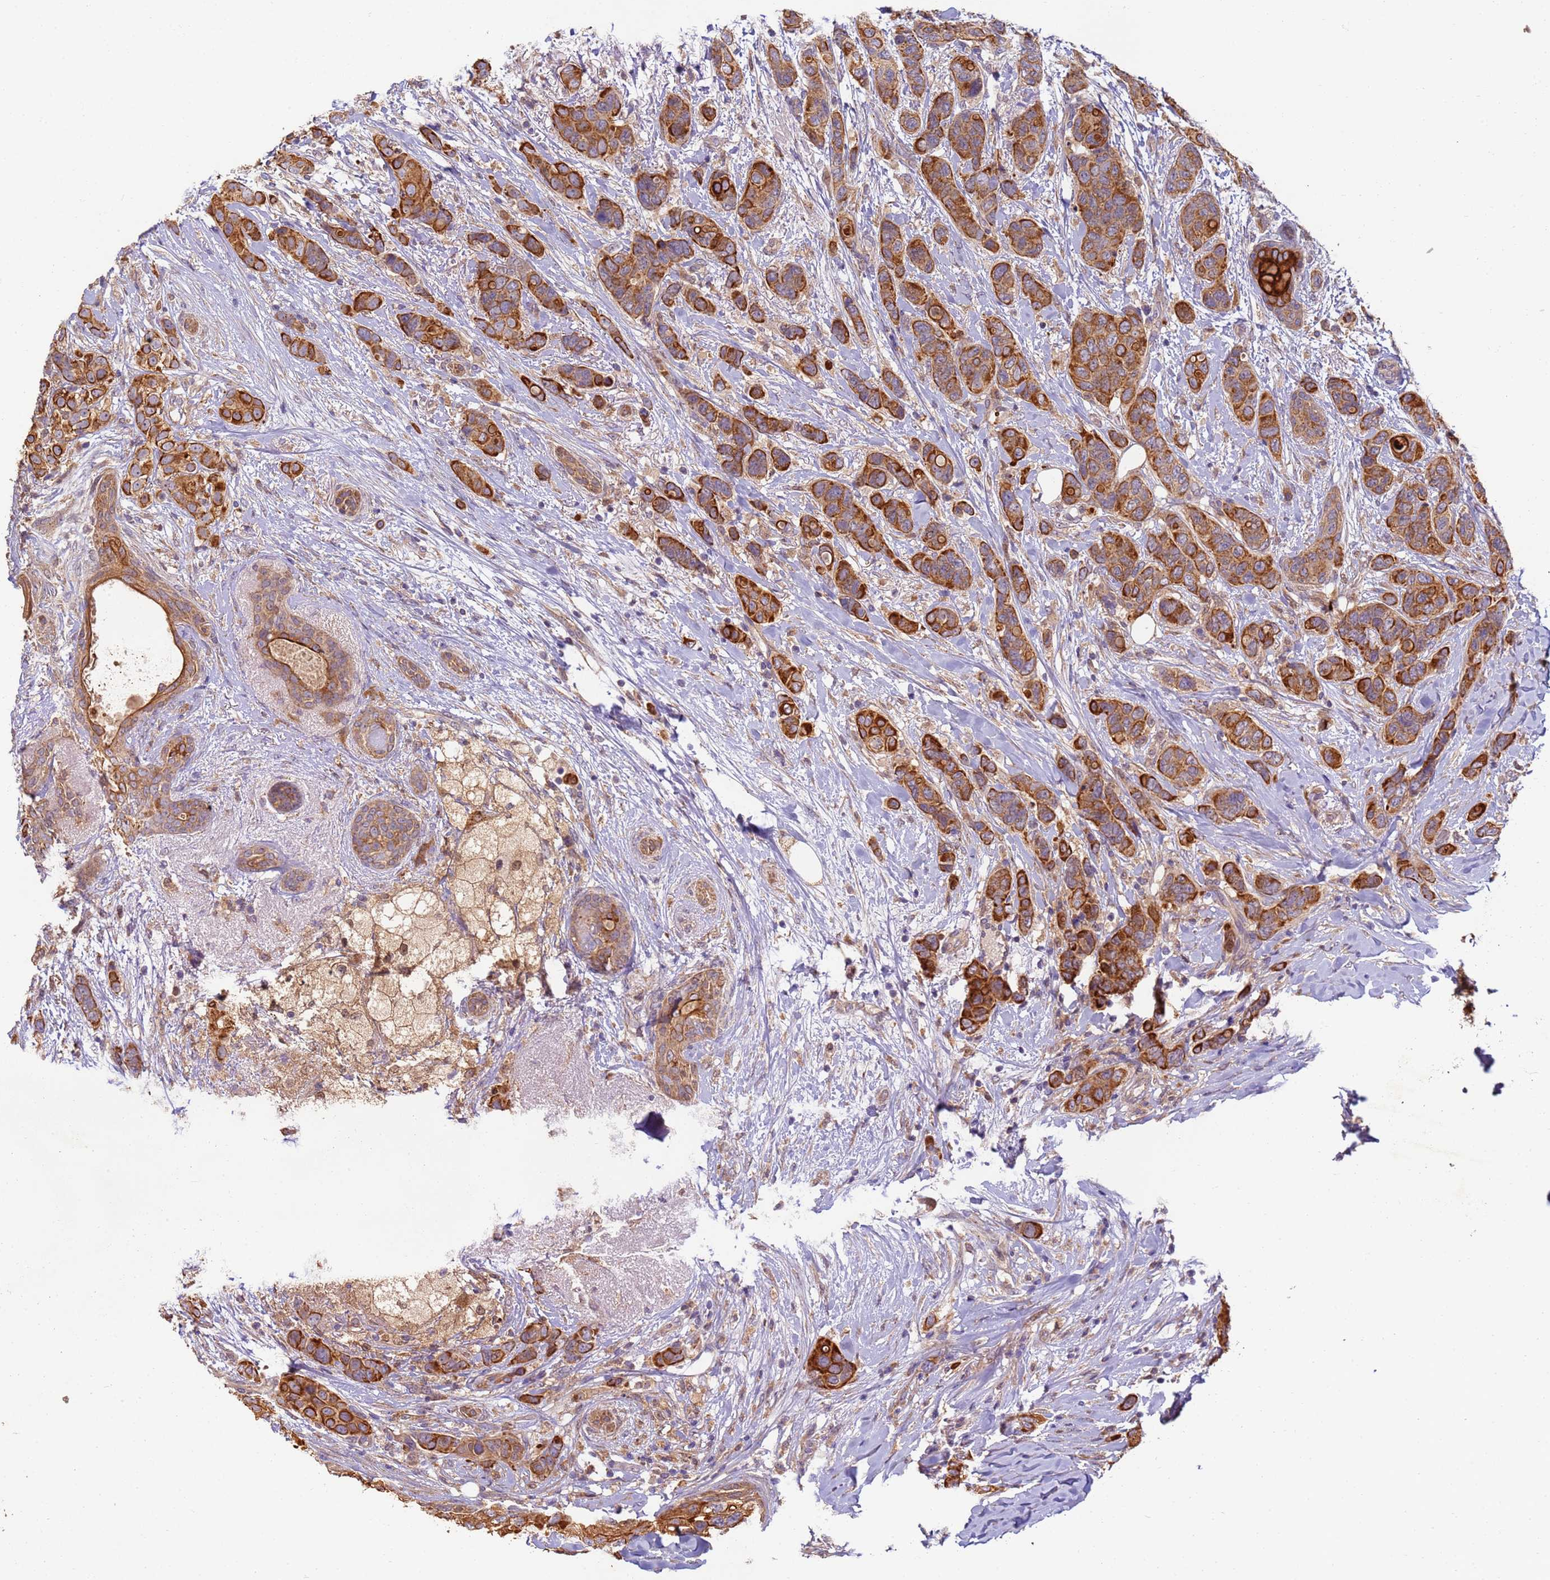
{"staining": {"intensity": "strong", "quantity": ">75%", "location": "cytoplasmic/membranous"}, "tissue": "breast cancer", "cell_type": "Tumor cells", "image_type": "cancer", "snomed": [{"axis": "morphology", "description": "Lobular carcinoma"}, {"axis": "topography", "description": "Breast"}], "caption": "Breast cancer (lobular carcinoma) stained with a protein marker exhibits strong staining in tumor cells.", "gene": "TIGAR", "patient": {"sex": "female", "age": 51}}